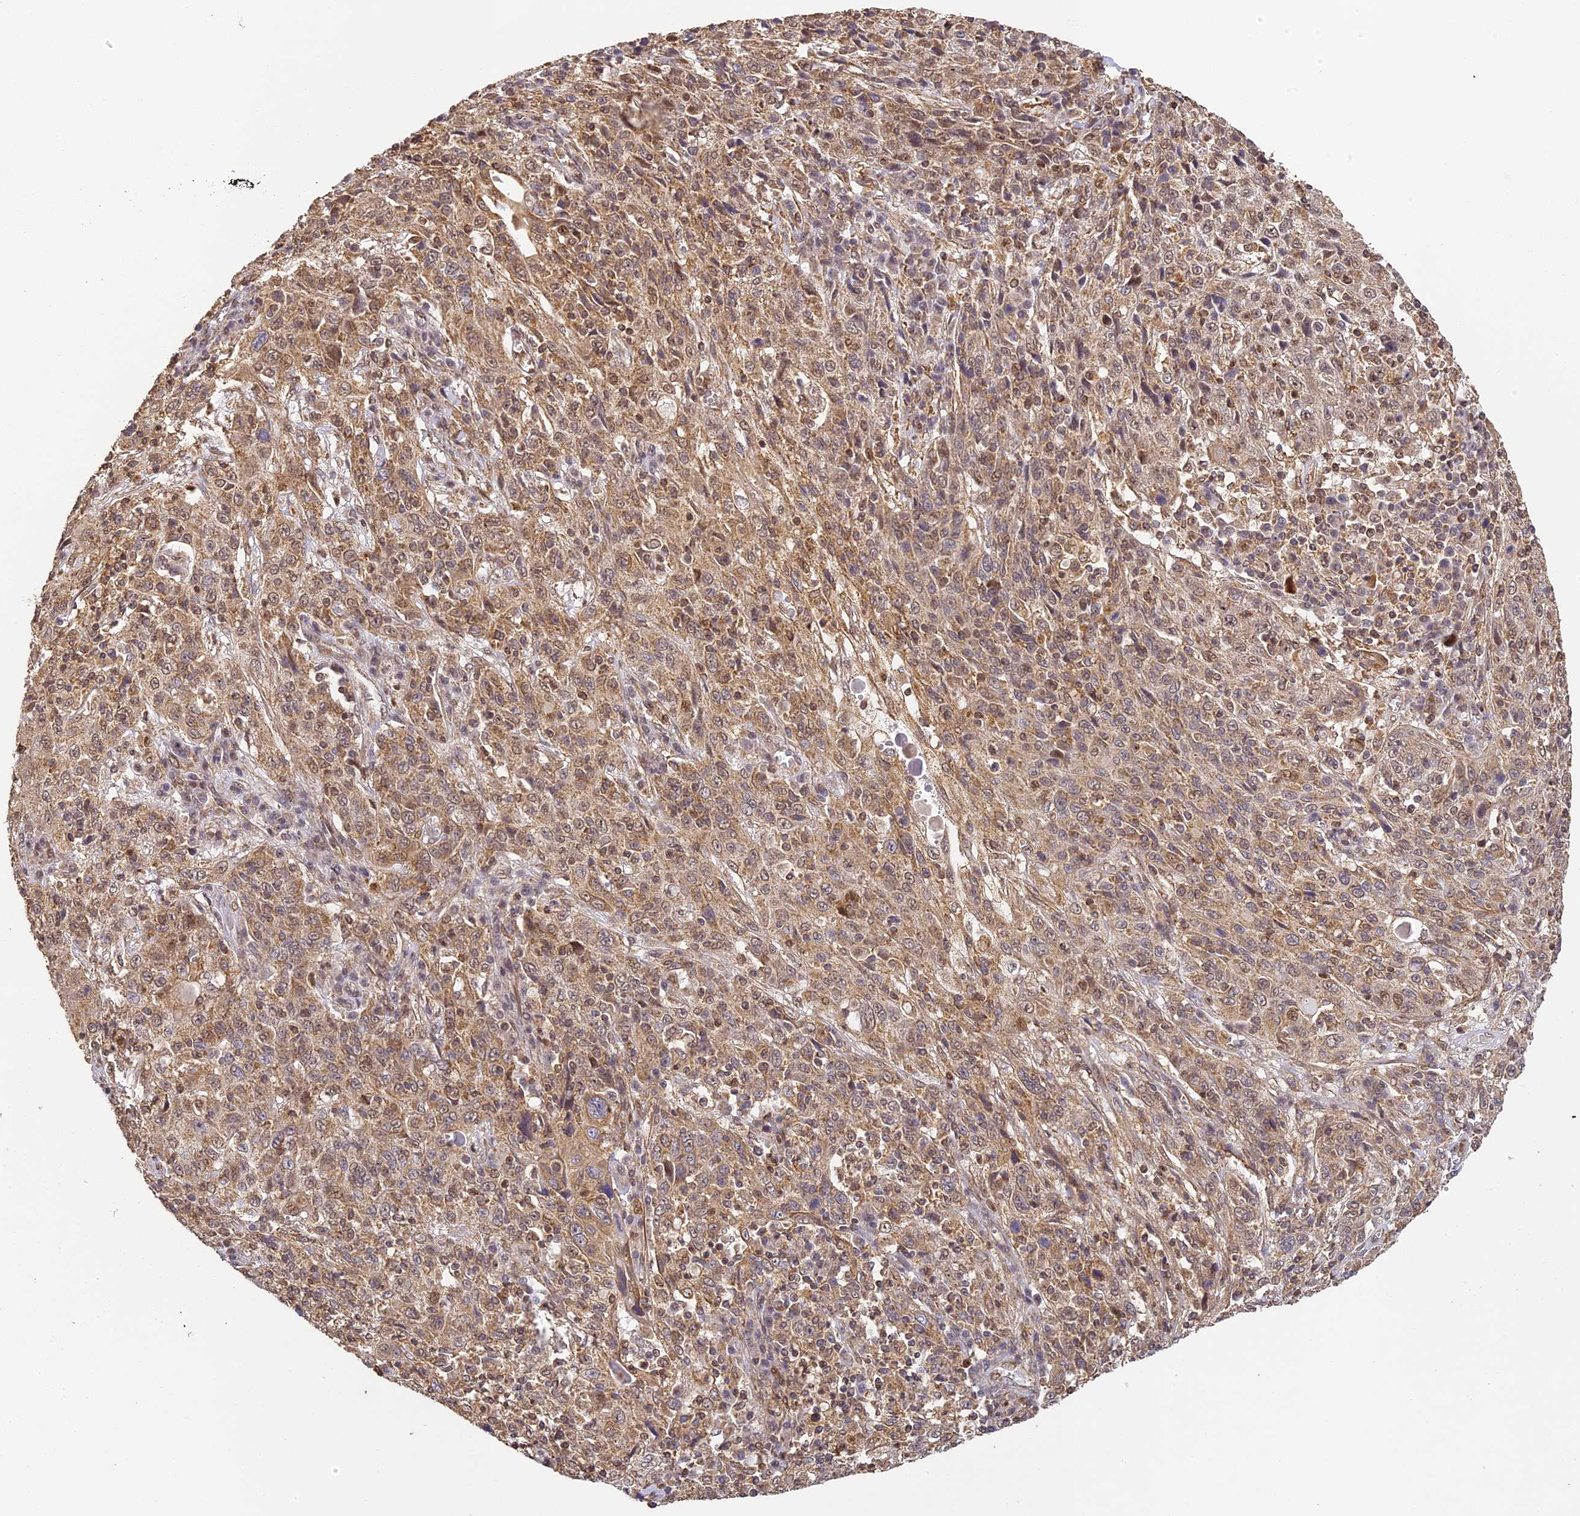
{"staining": {"intensity": "moderate", "quantity": ">75%", "location": "cytoplasmic/membranous,nuclear"}, "tissue": "cervical cancer", "cell_type": "Tumor cells", "image_type": "cancer", "snomed": [{"axis": "morphology", "description": "Squamous cell carcinoma, NOS"}, {"axis": "topography", "description": "Cervix"}], "caption": "The image shows immunohistochemical staining of cervical squamous cell carcinoma. There is moderate cytoplasmic/membranous and nuclear staining is seen in approximately >75% of tumor cells.", "gene": "ZNF443", "patient": {"sex": "female", "age": 46}}